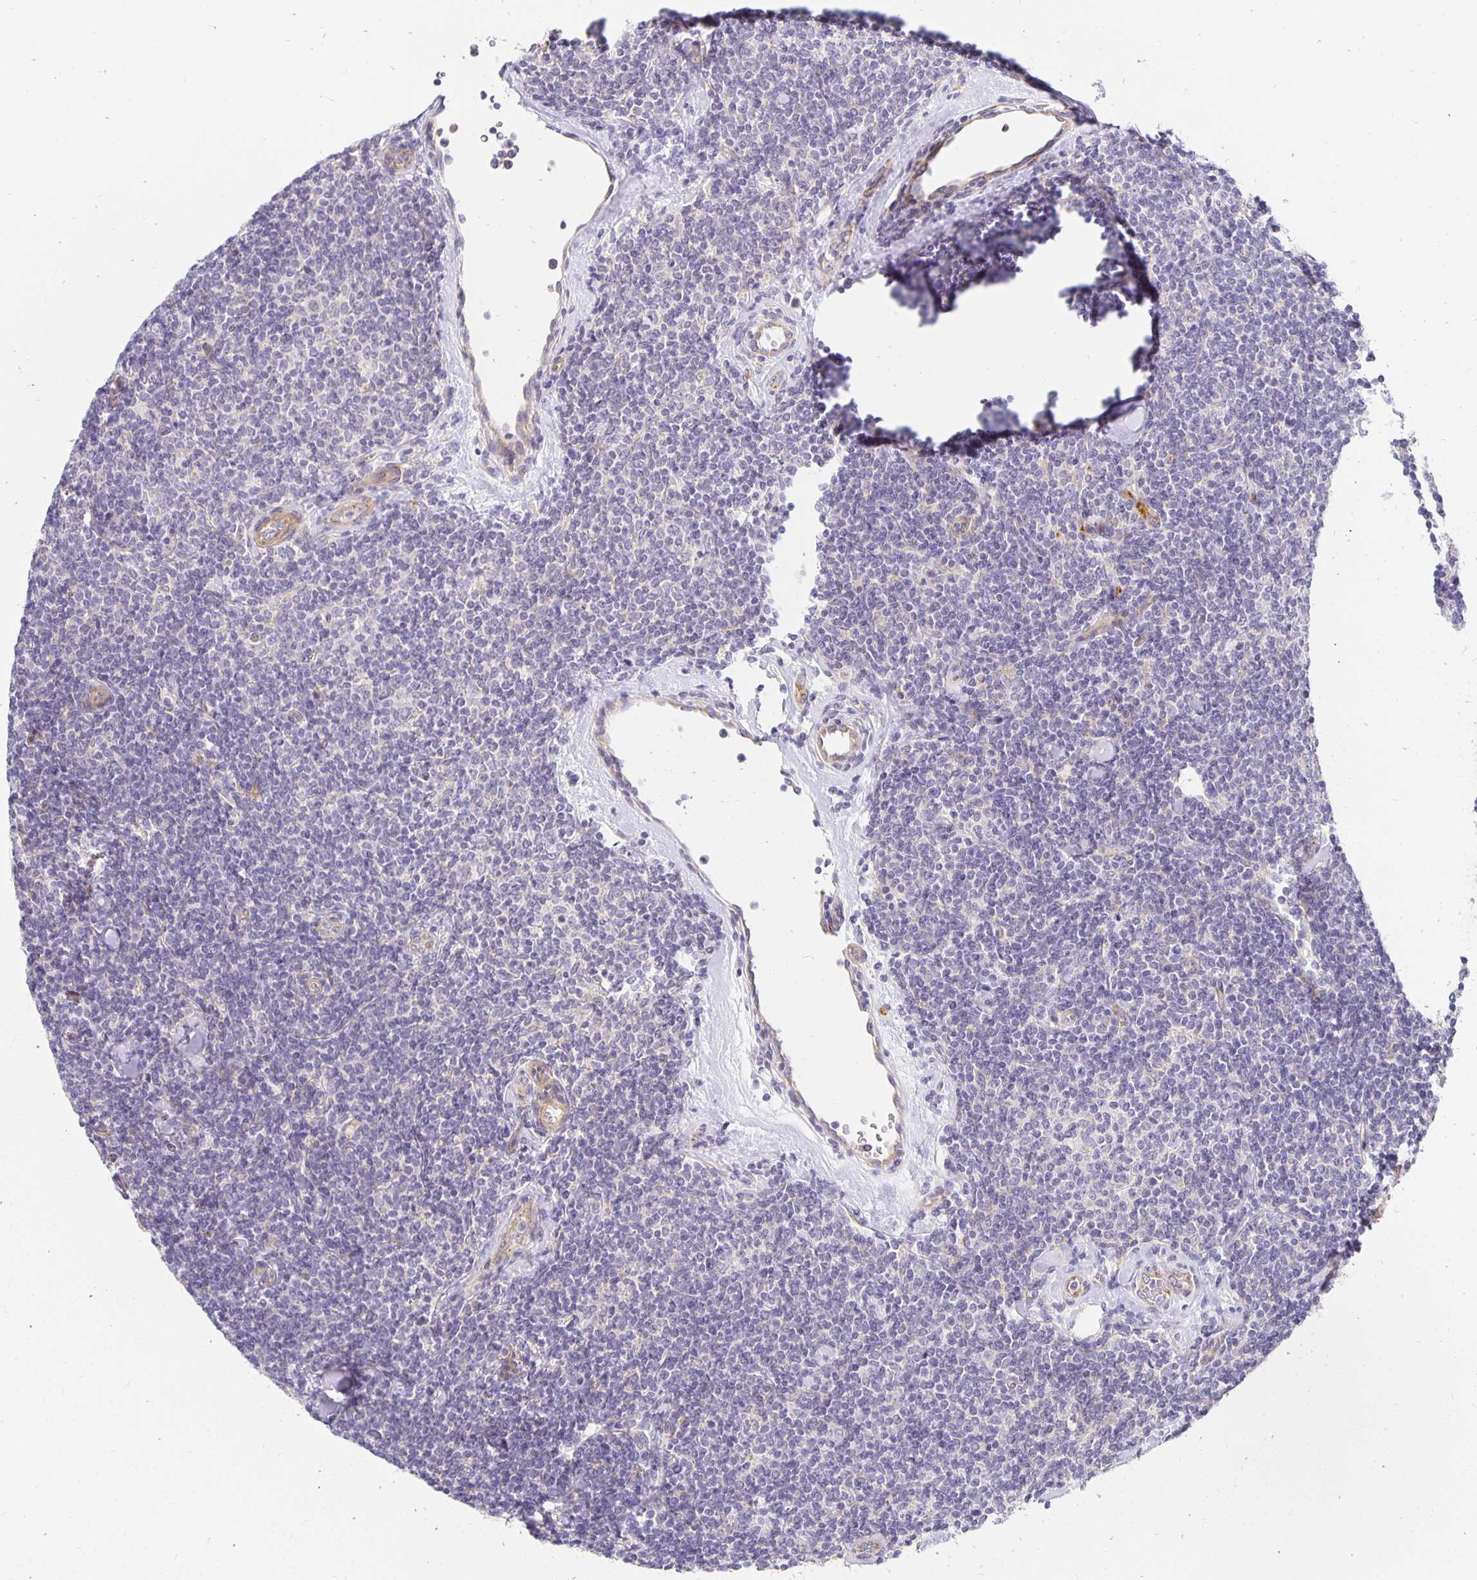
{"staining": {"intensity": "negative", "quantity": "none", "location": "none"}, "tissue": "lymphoma", "cell_type": "Tumor cells", "image_type": "cancer", "snomed": [{"axis": "morphology", "description": "Malignant lymphoma, non-Hodgkin's type, Low grade"}, {"axis": "topography", "description": "Lymph node"}], "caption": "High power microscopy micrograph of an immunohistochemistry (IHC) micrograph of low-grade malignant lymphoma, non-Hodgkin's type, revealing no significant positivity in tumor cells. (Brightfield microscopy of DAB immunohistochemistry (IHC) at high magnification).", "gene": "PLOD1", "patient": {"sex": "female", "age": 56}}